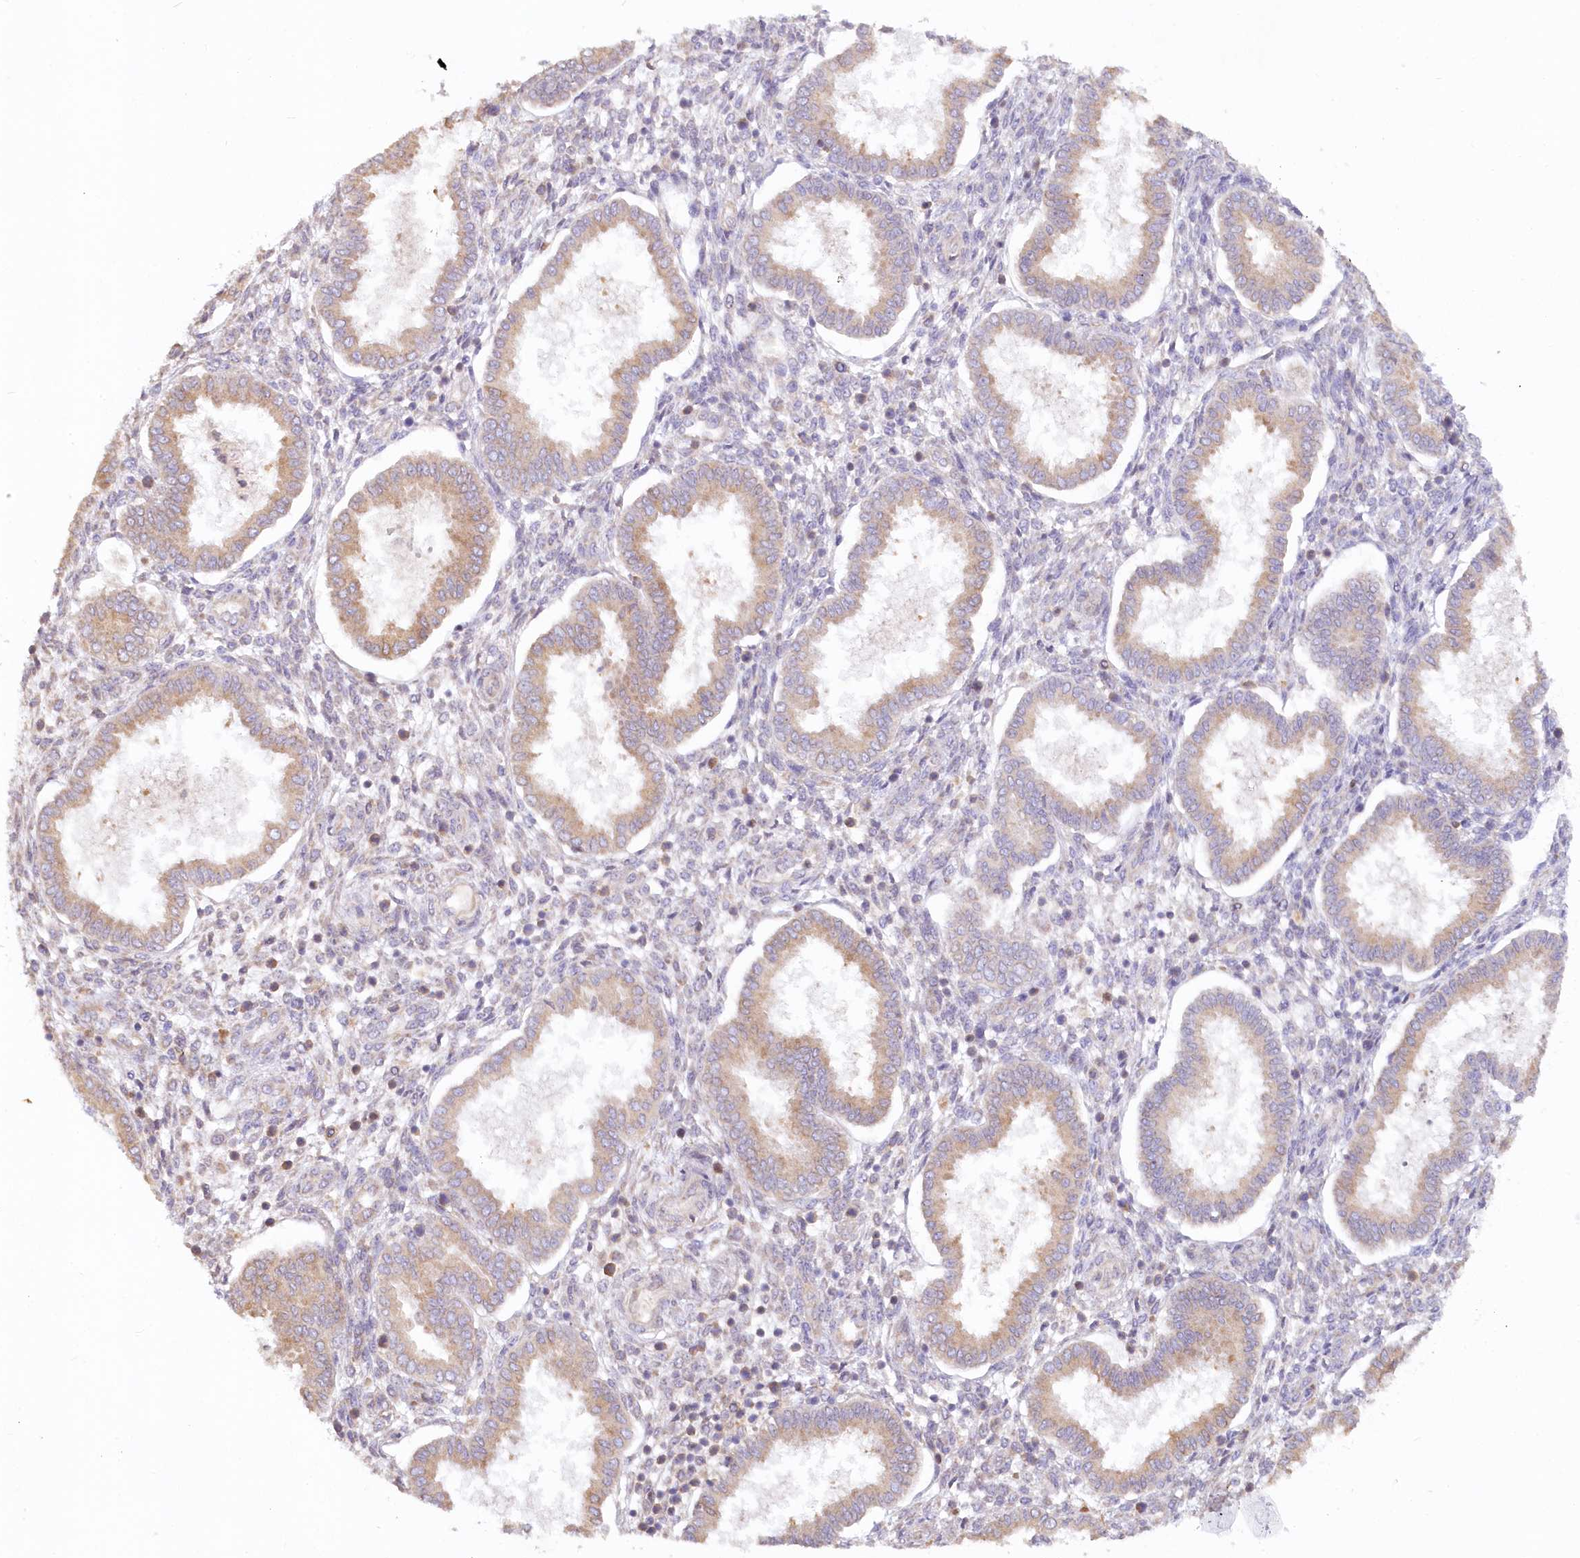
{"staining": {"intensity": "weak", "quantity": "<25%", "location": "cytoplasmic/membranous"}, "tissue": "endometrium", "cell_type": "Cells in endometrial stroma", "image_type": "normal", "snomed": [{"axis": "morphology", "description": "Normal tissue, NOS"}, {"axis": "topography", "description": "Endometrium"}], "caption": "Cells in endometrial stroma are negative for protein expression in normal human endometrium. Nuclei are stained in blue.", "gene": "PAIP2", "patient": {"sex": "female", "age": 24}}